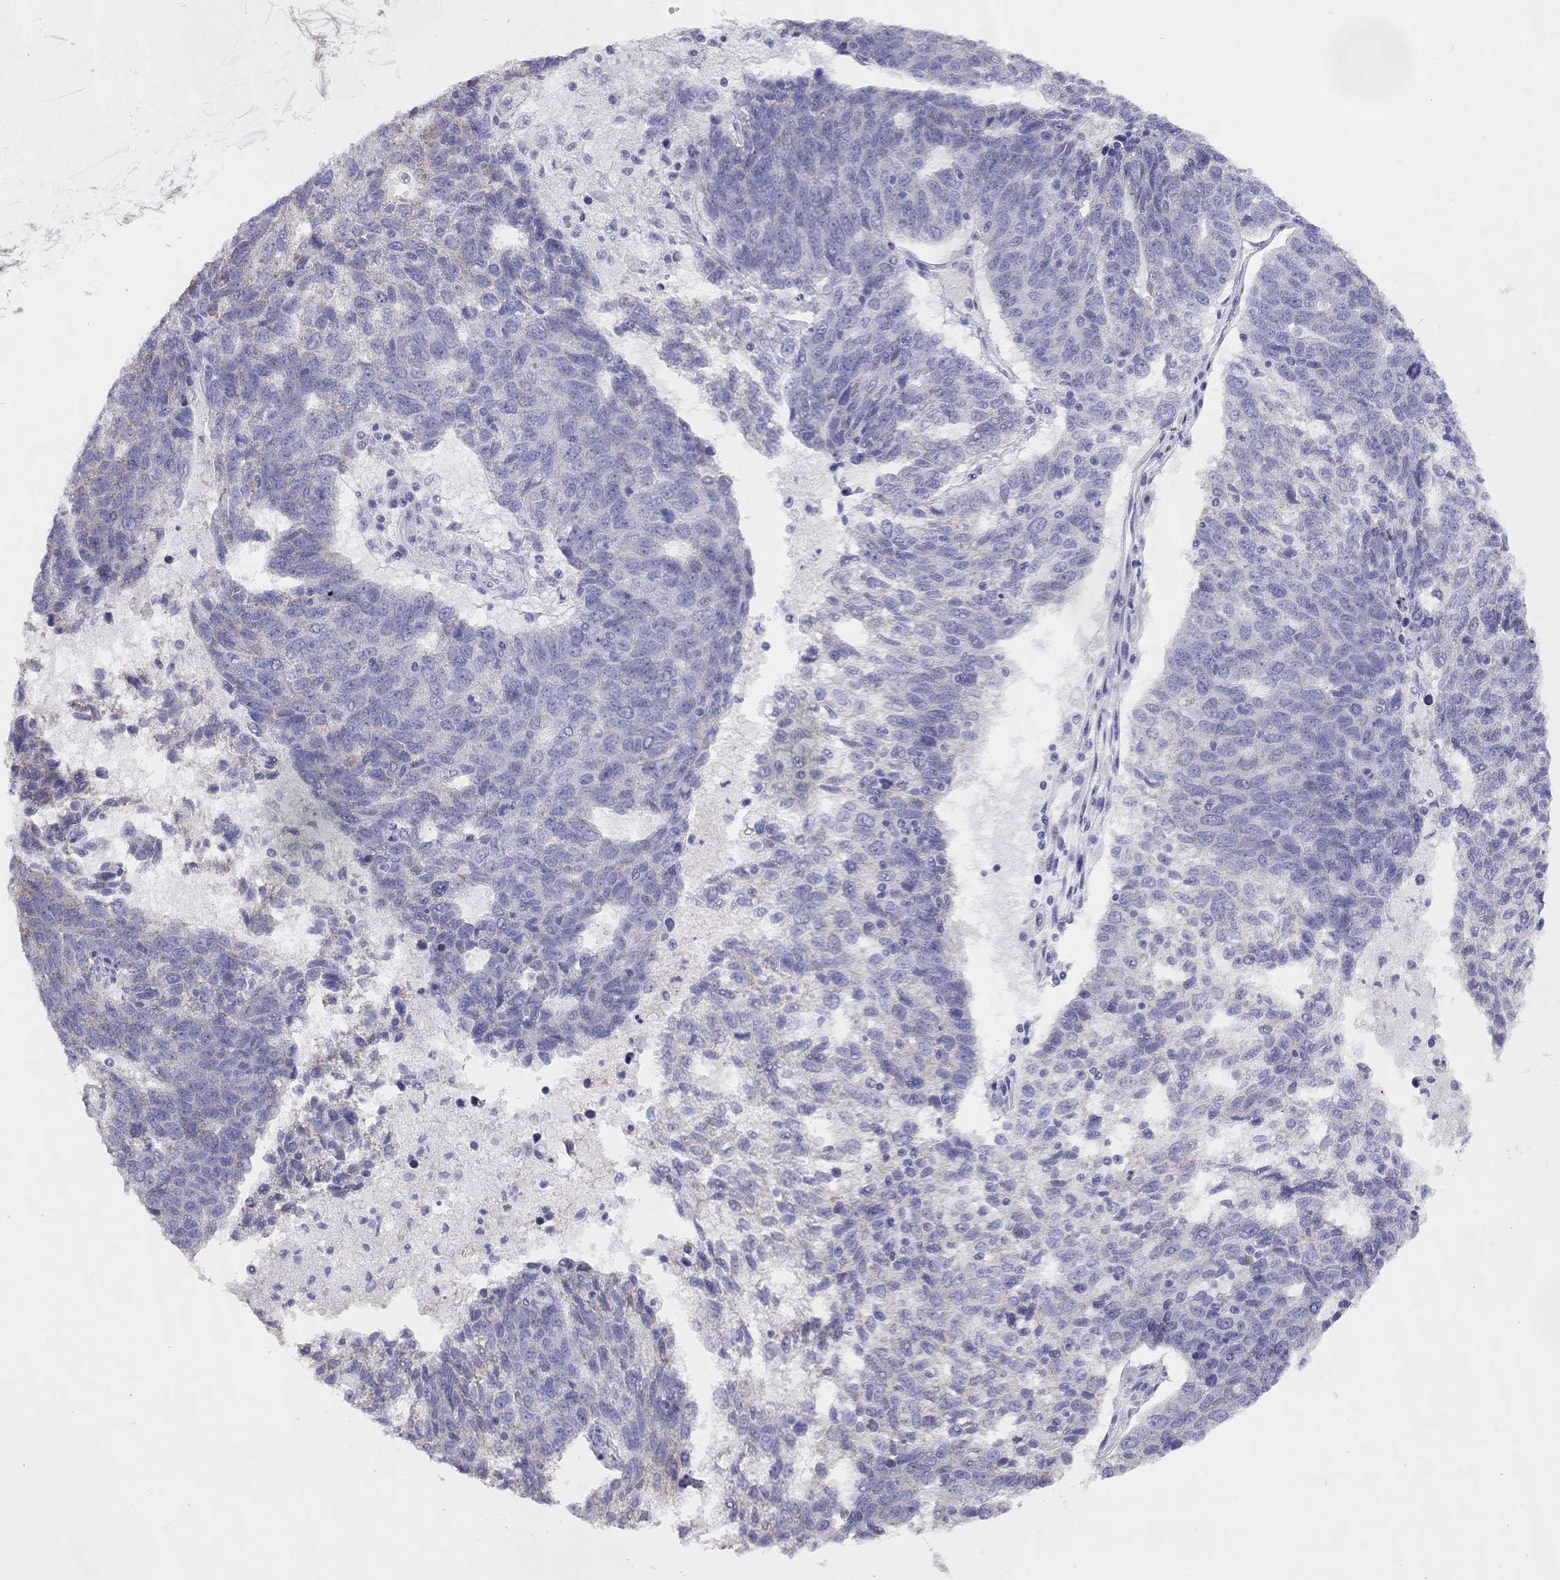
{"staining": {"intensity": "negative", "quantity": "none", "location": "none"}, "tissue": "ovarian cancer", "cell_type": "Tumor cells", "image_type": "cancer", "snomed": [{"axis": "morphology", "description": "Cystadenocarcinoma, serous, NOS"}, {"axis": "topography", "description": "Ovary"}], "caption": "Tumor cells are negative for protein expression in human serous cystadenocarcinoma (ovarian).", "gene": "DPY19L2", "patient": {"sex": "female", "age": 71}}